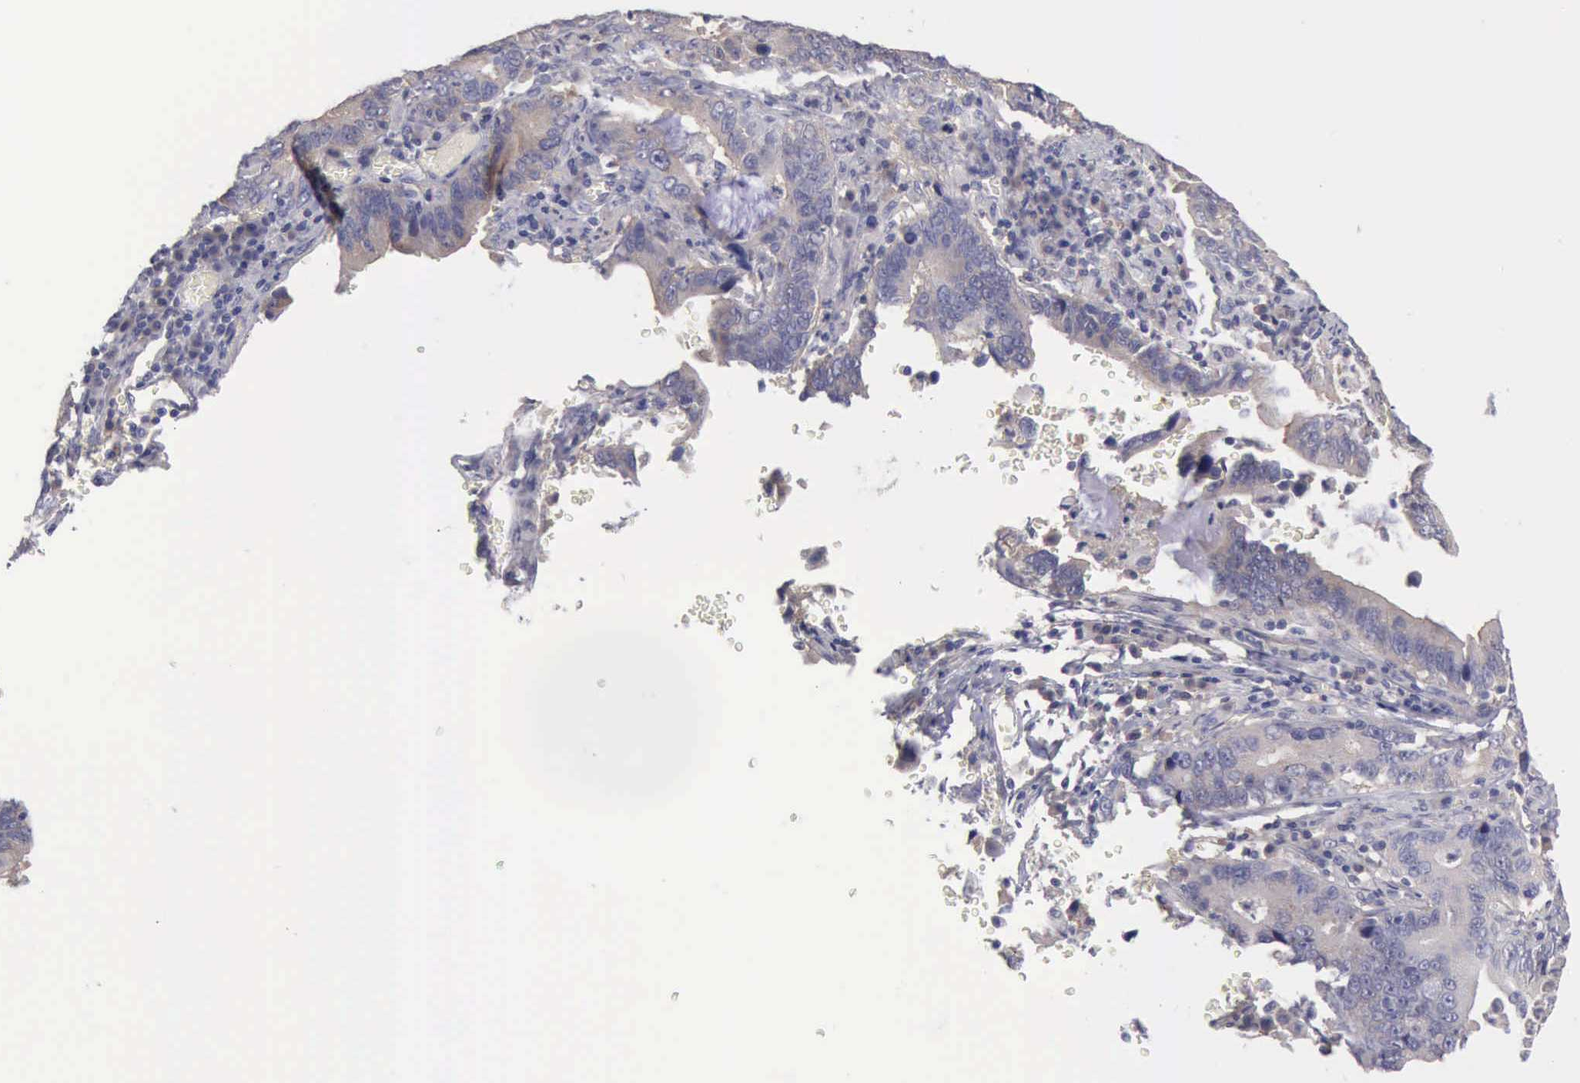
{"staining": {"intensity": "negative", "quantity": "none", "location": "none"}, "tissue": "stomach cancer", "cell_type": "Tumor cells", "image_type": "cancer", "snomed": [{"axis": "morphology", "description": "Adenocarcinoma, NOS"}, {"axis": "topography", "description": "Stomach, upper"}], "caption": "IHC of stomach cancer (adenocarcinoma) shows no staining in tumor cells. (DAB (3,3'-diaminobenzidine) IHC, high magnification).", "gene": "PHKA1", "patient": {"sex": "male", "age": 63}}